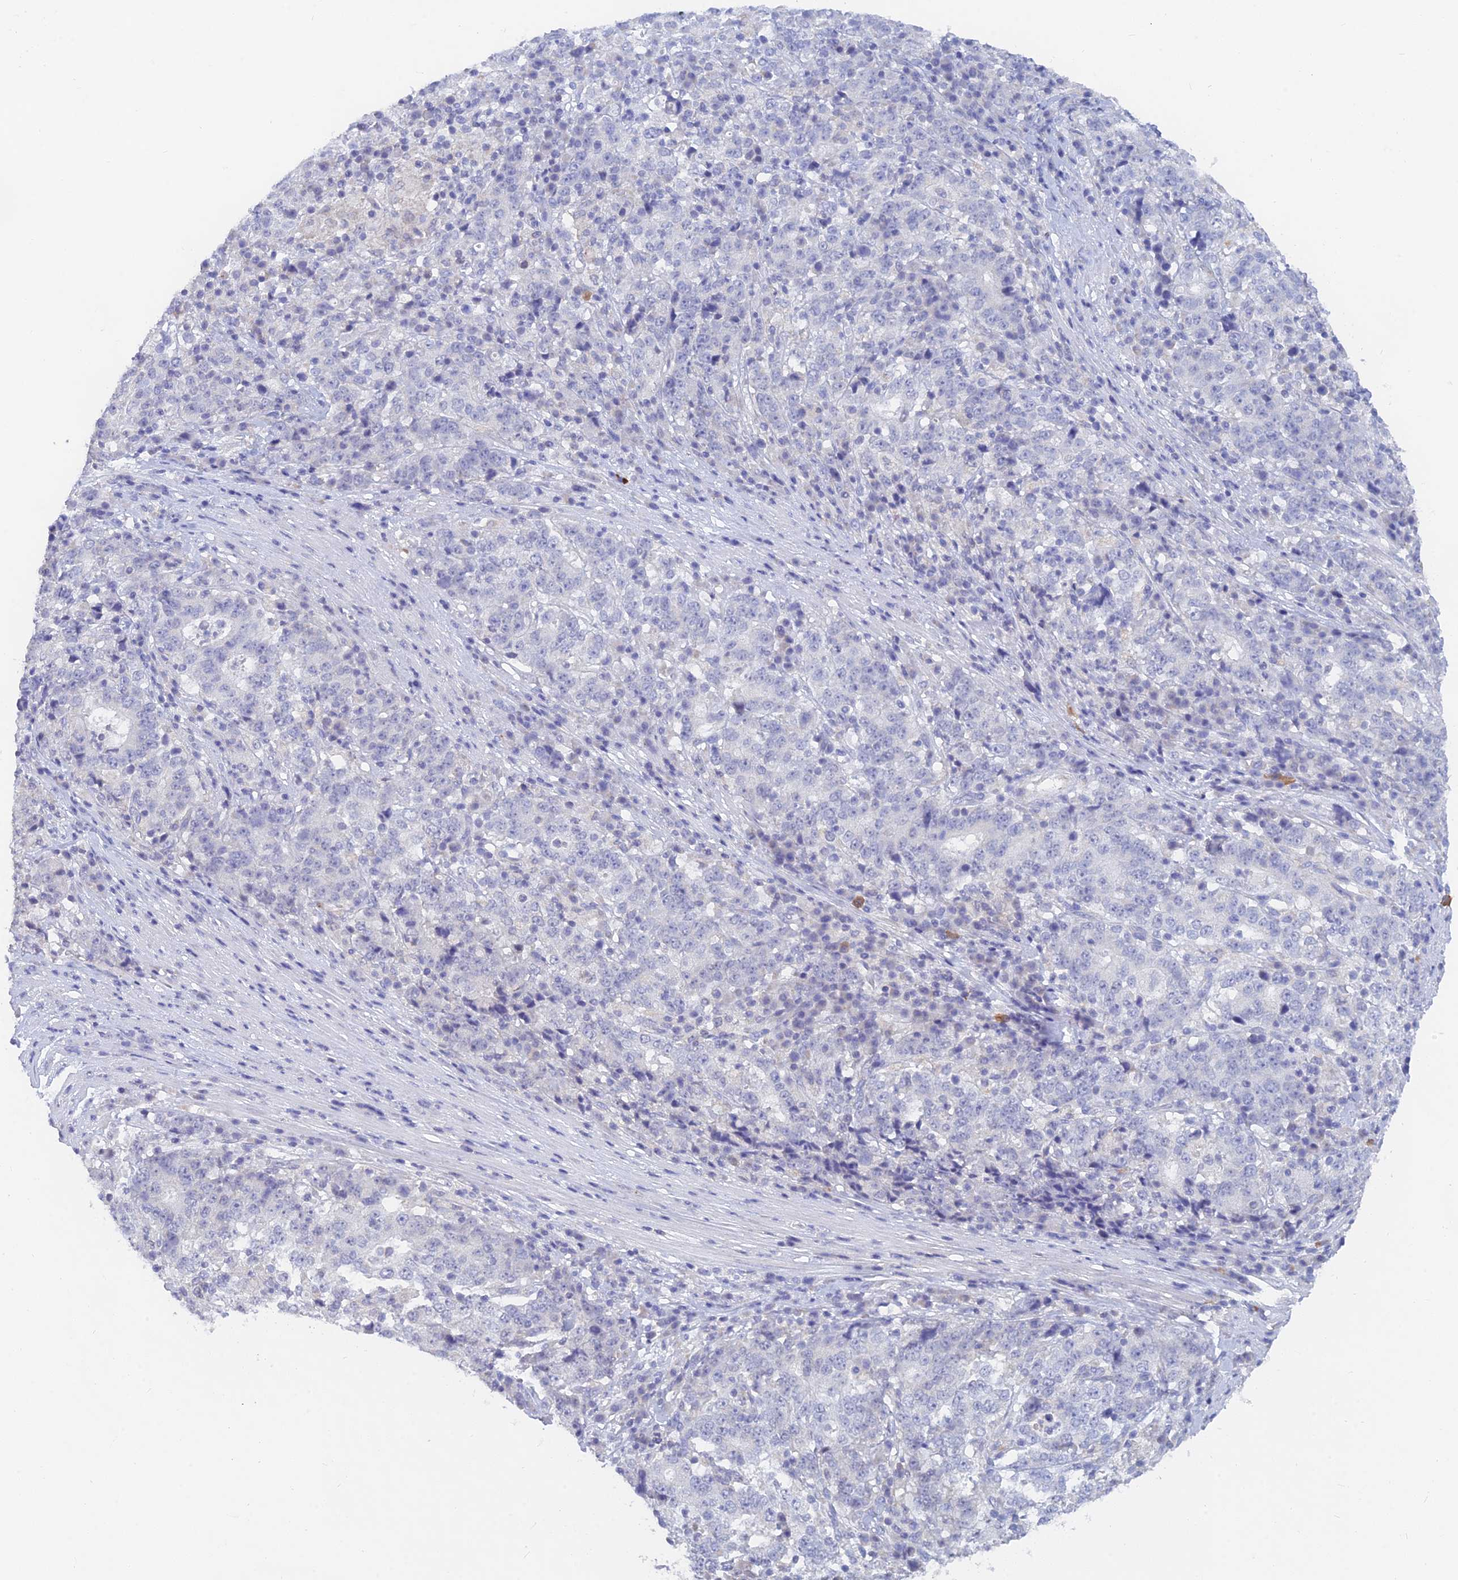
{"staining": {"intensity": "negative", "quantity": "none", "location": "none"}, "tissue": "stomach cancer", "cell_type": "Tumor cells", "image_type": "cancer", "snomed": [{"axis": "morphology", "description": "Adenocarcinoma, NOS"}, {"axis": "topography", "description": "Stomach"}], "caption": "Tumor cells show no significant protein staining in stomach adenocarcinoma. (Immunohistochemistry, brightfield microscopy, high magnification).", "gene": "LRIF1", "patient": {"sex": "male", "age": 59}}